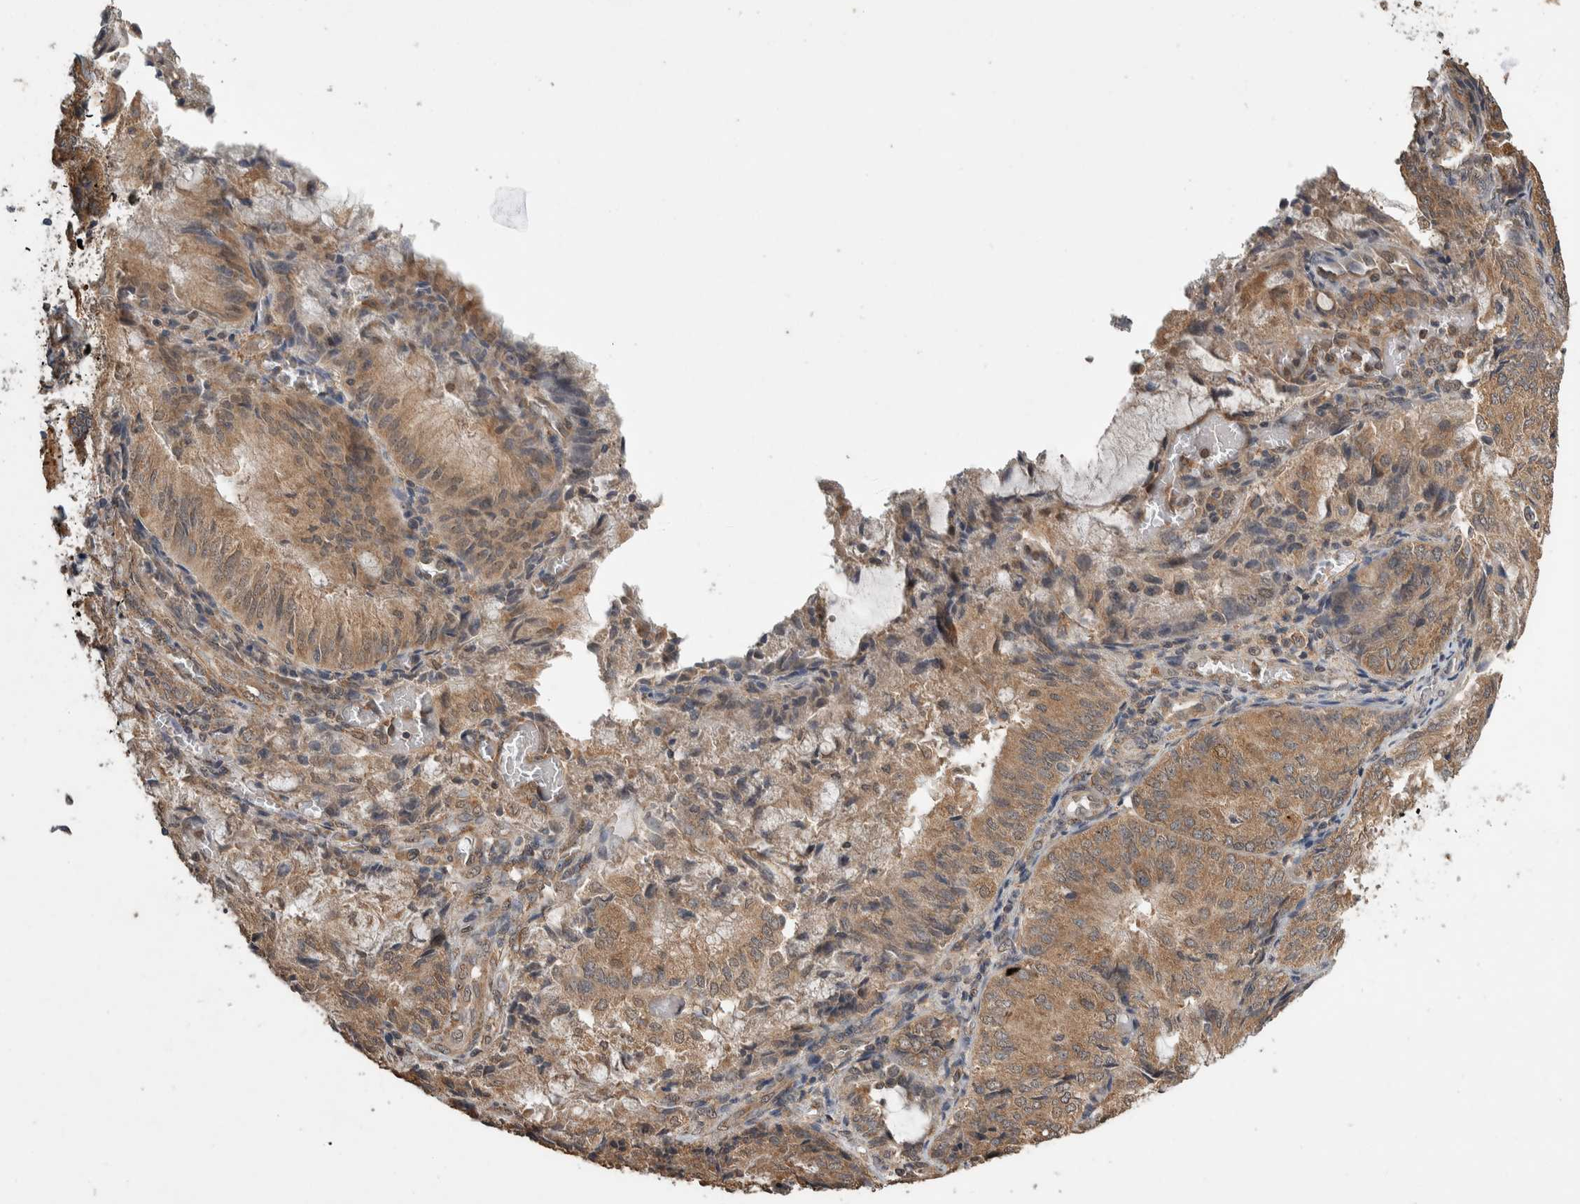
{"staining": {"intensity": "moderate", "quantity": ">75%", "location": "cytoplasmic/membranous"}, "tissue": "endometrial cancer", "cell_type": "Tumor cells", "image_type": "cancer", "snomed": [{"axis": "morphology", "description": "Adenocarcinoma, NOS"}, {"axis": "topography", "description": "Endometrium"}], "caption": "Moderate cytoplasmic/membranous positivity is identified in about >75% of tumor cells in endometrial cancer.", "gene": "DVL2", "patient": {"sex": "female", "age": 81}}